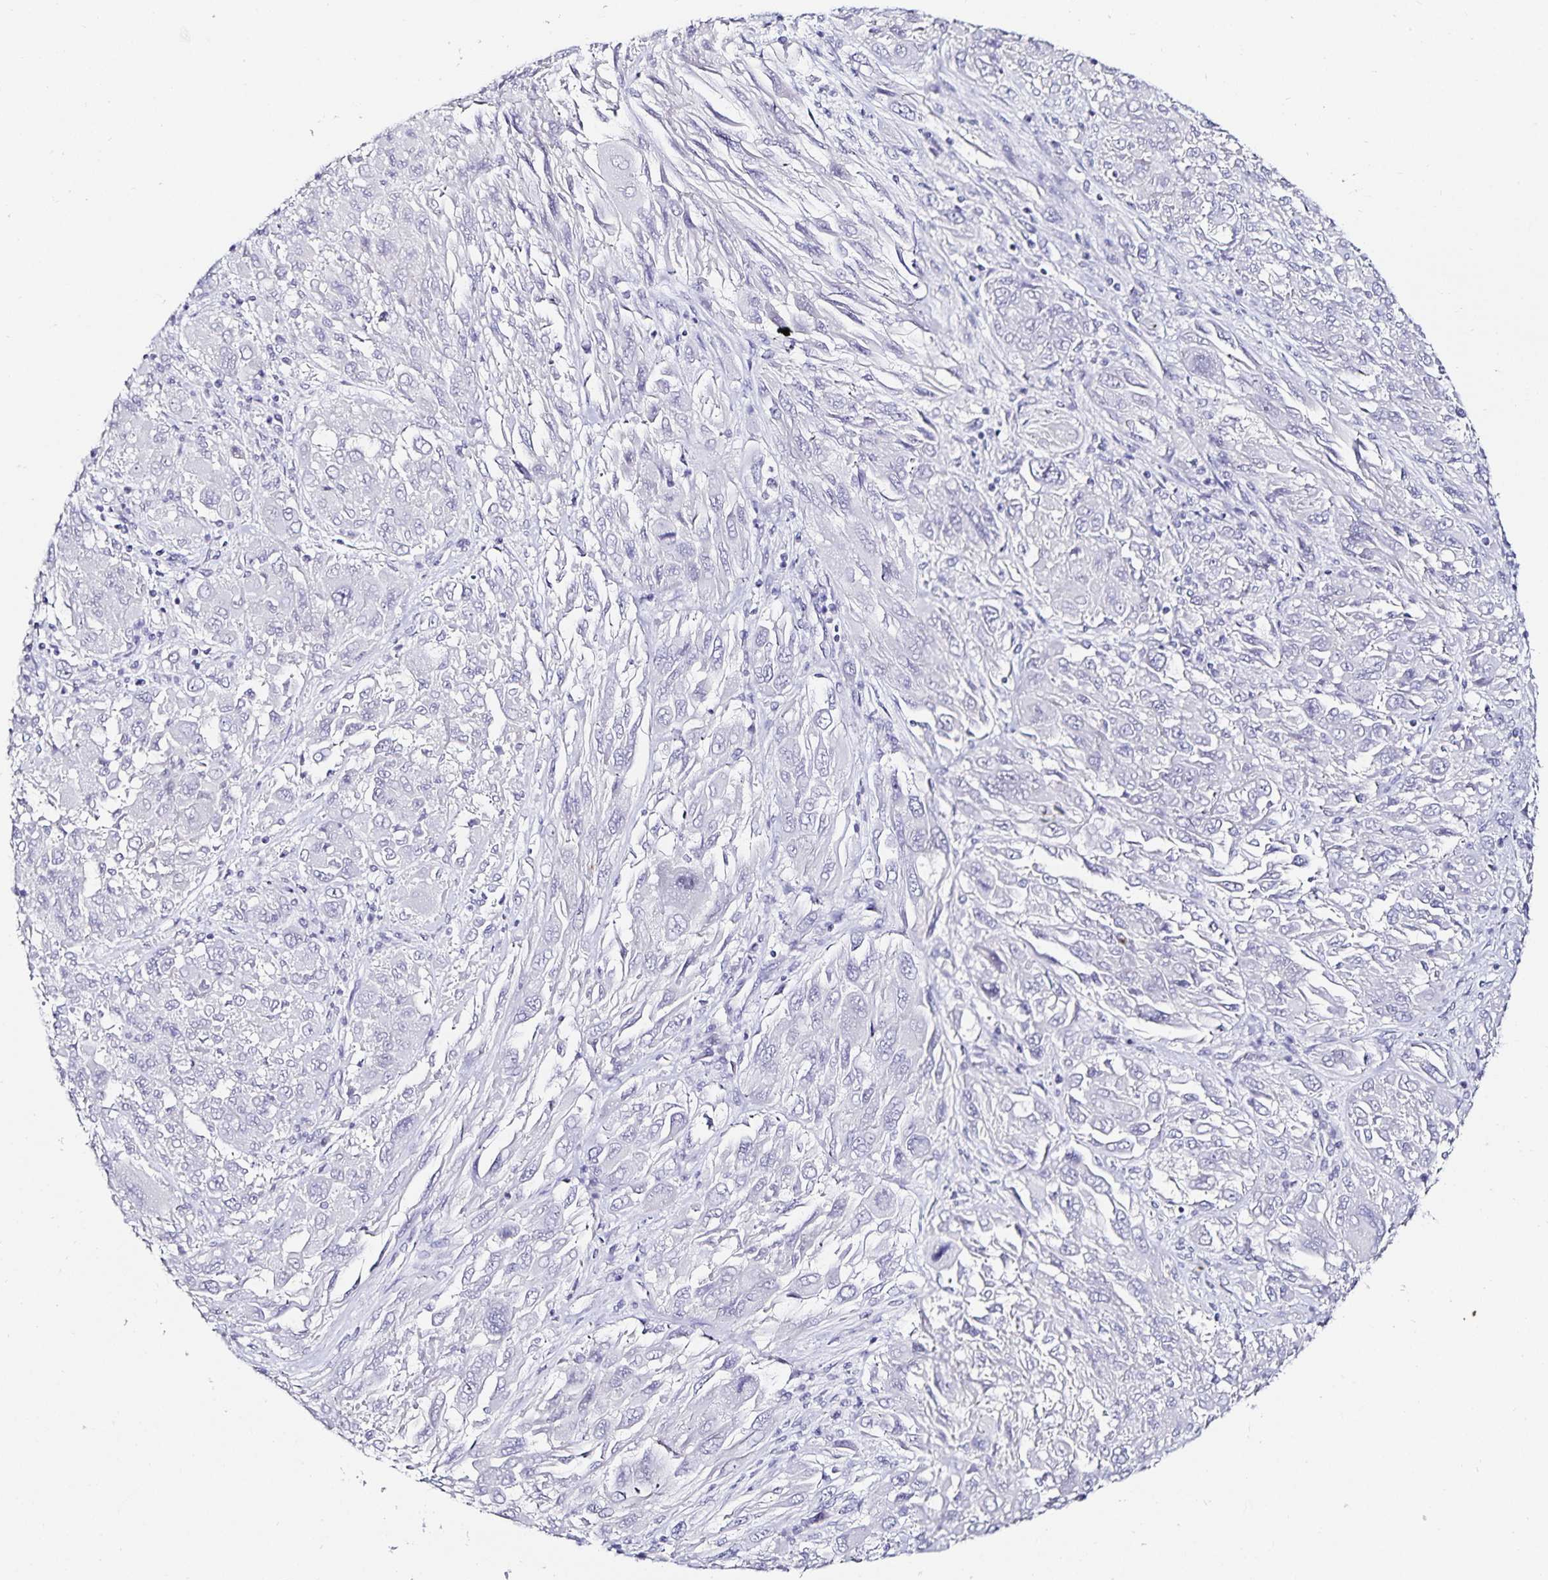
{"staining": {"intensity": "negative", "quantity": "none", "location": "none"}, "tissue": "melanoma", "cell_type": "Tumor cells", "image_type": "cancer", "snomed": [{"axis": "morphology", "description": "Malignant melanoma, NOS"}, {"axis": "topography", "description": "Skin"}], "caption": "A photomicrograph of human melanoma is negative for staining in tumor cells.", "gene": "TSPAN7", "patient": {"sex": "female", "age": 91}}